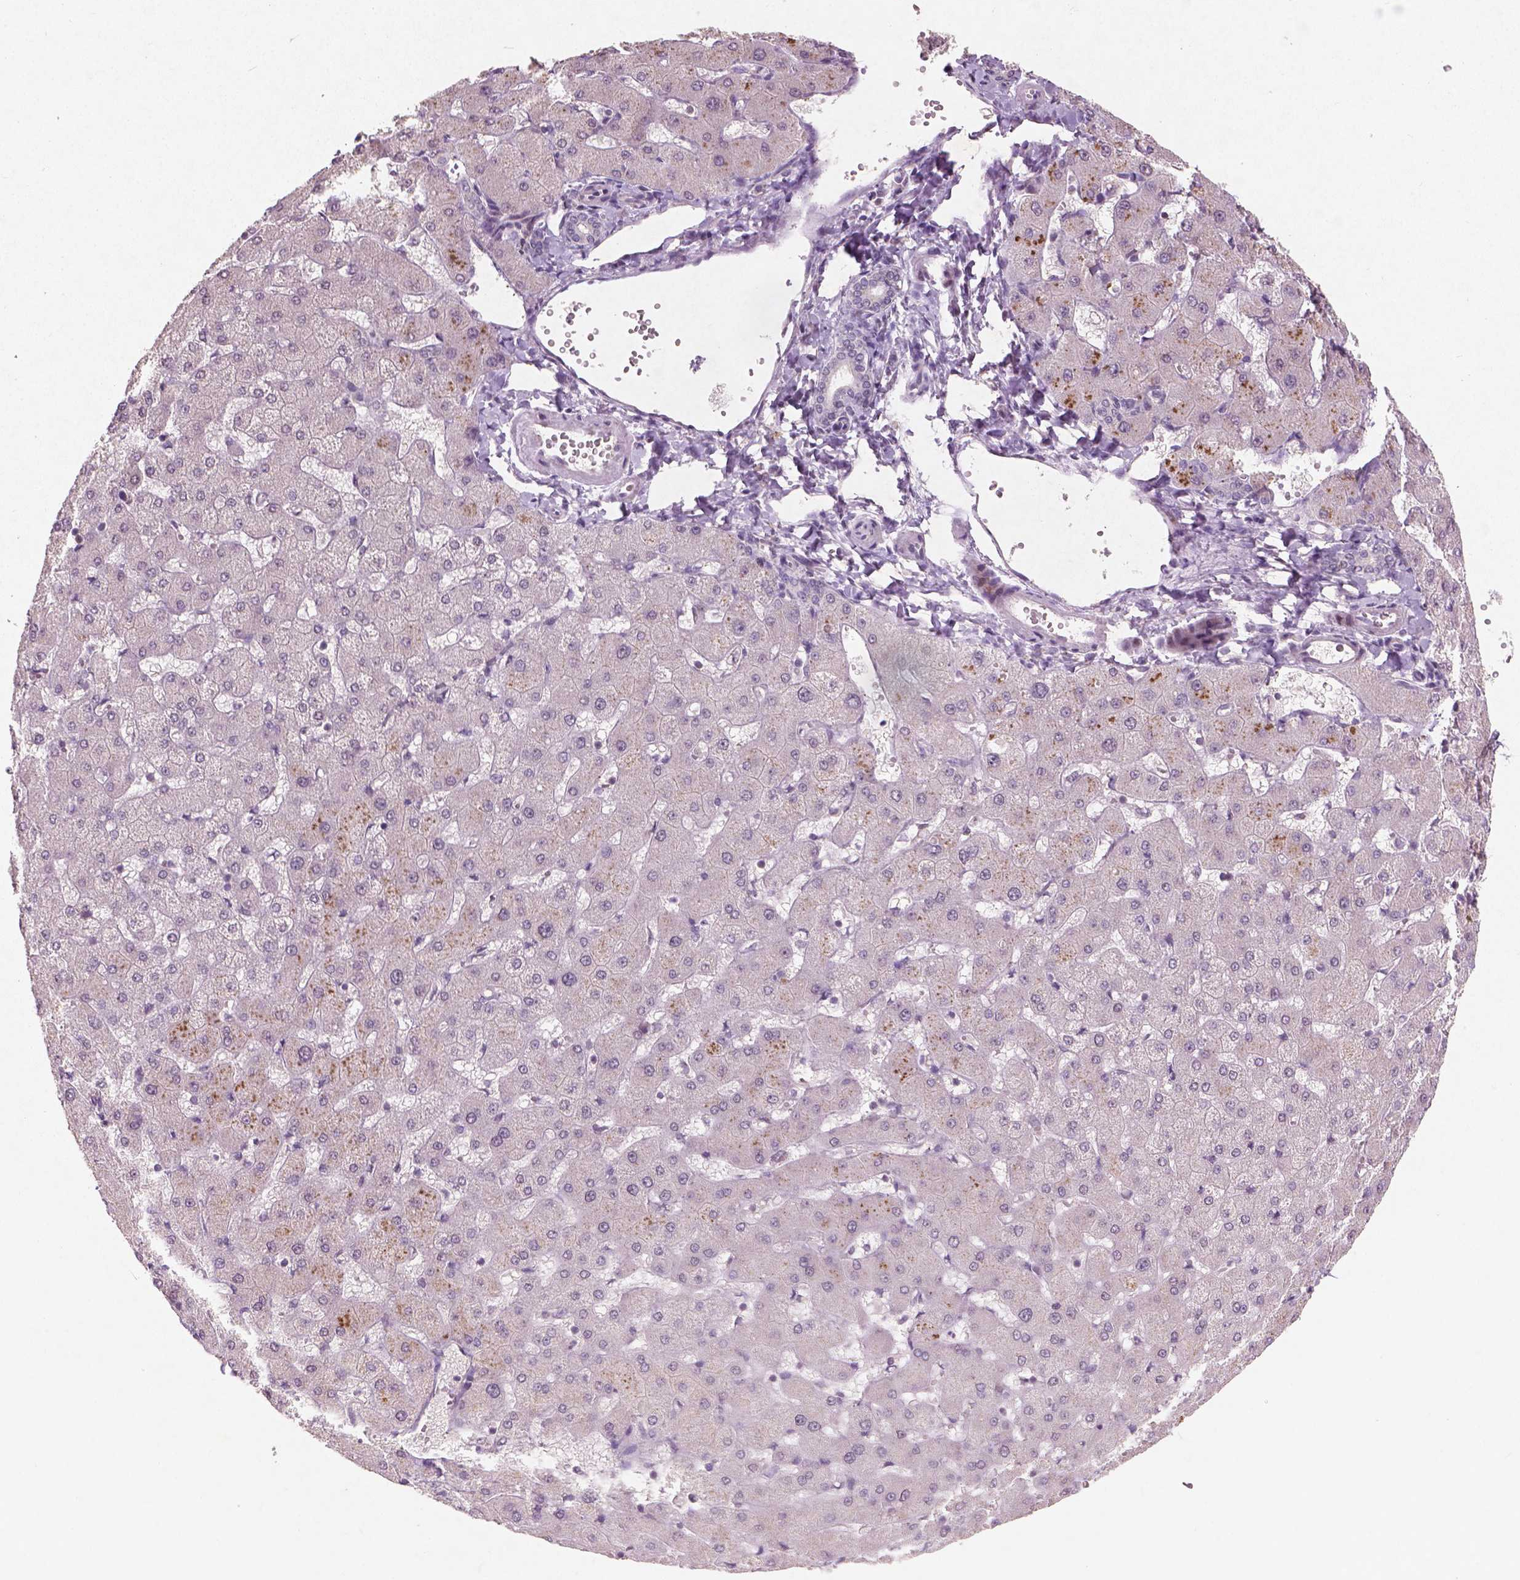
{"staining": {"intensity": "negative", "quantity": "none", "location": "none"}, "tissue": "liver", "cell_type": "Cholangiocytes", "image_type": "normal", "snomed": [{"axis": "morphology", "description": "Normal tissue, NOS"}, {"axis": "topography", "description": "Liver"}], "caption": "The immunohistochemistry (IHC) photomicrograph has no significant staining in cholangiocytes of liver. (DAB IHC visualized using brightfield microscopy, high magnification).", "gene": "SMAD2", "patient": {"sex": "female", "age": 63}}